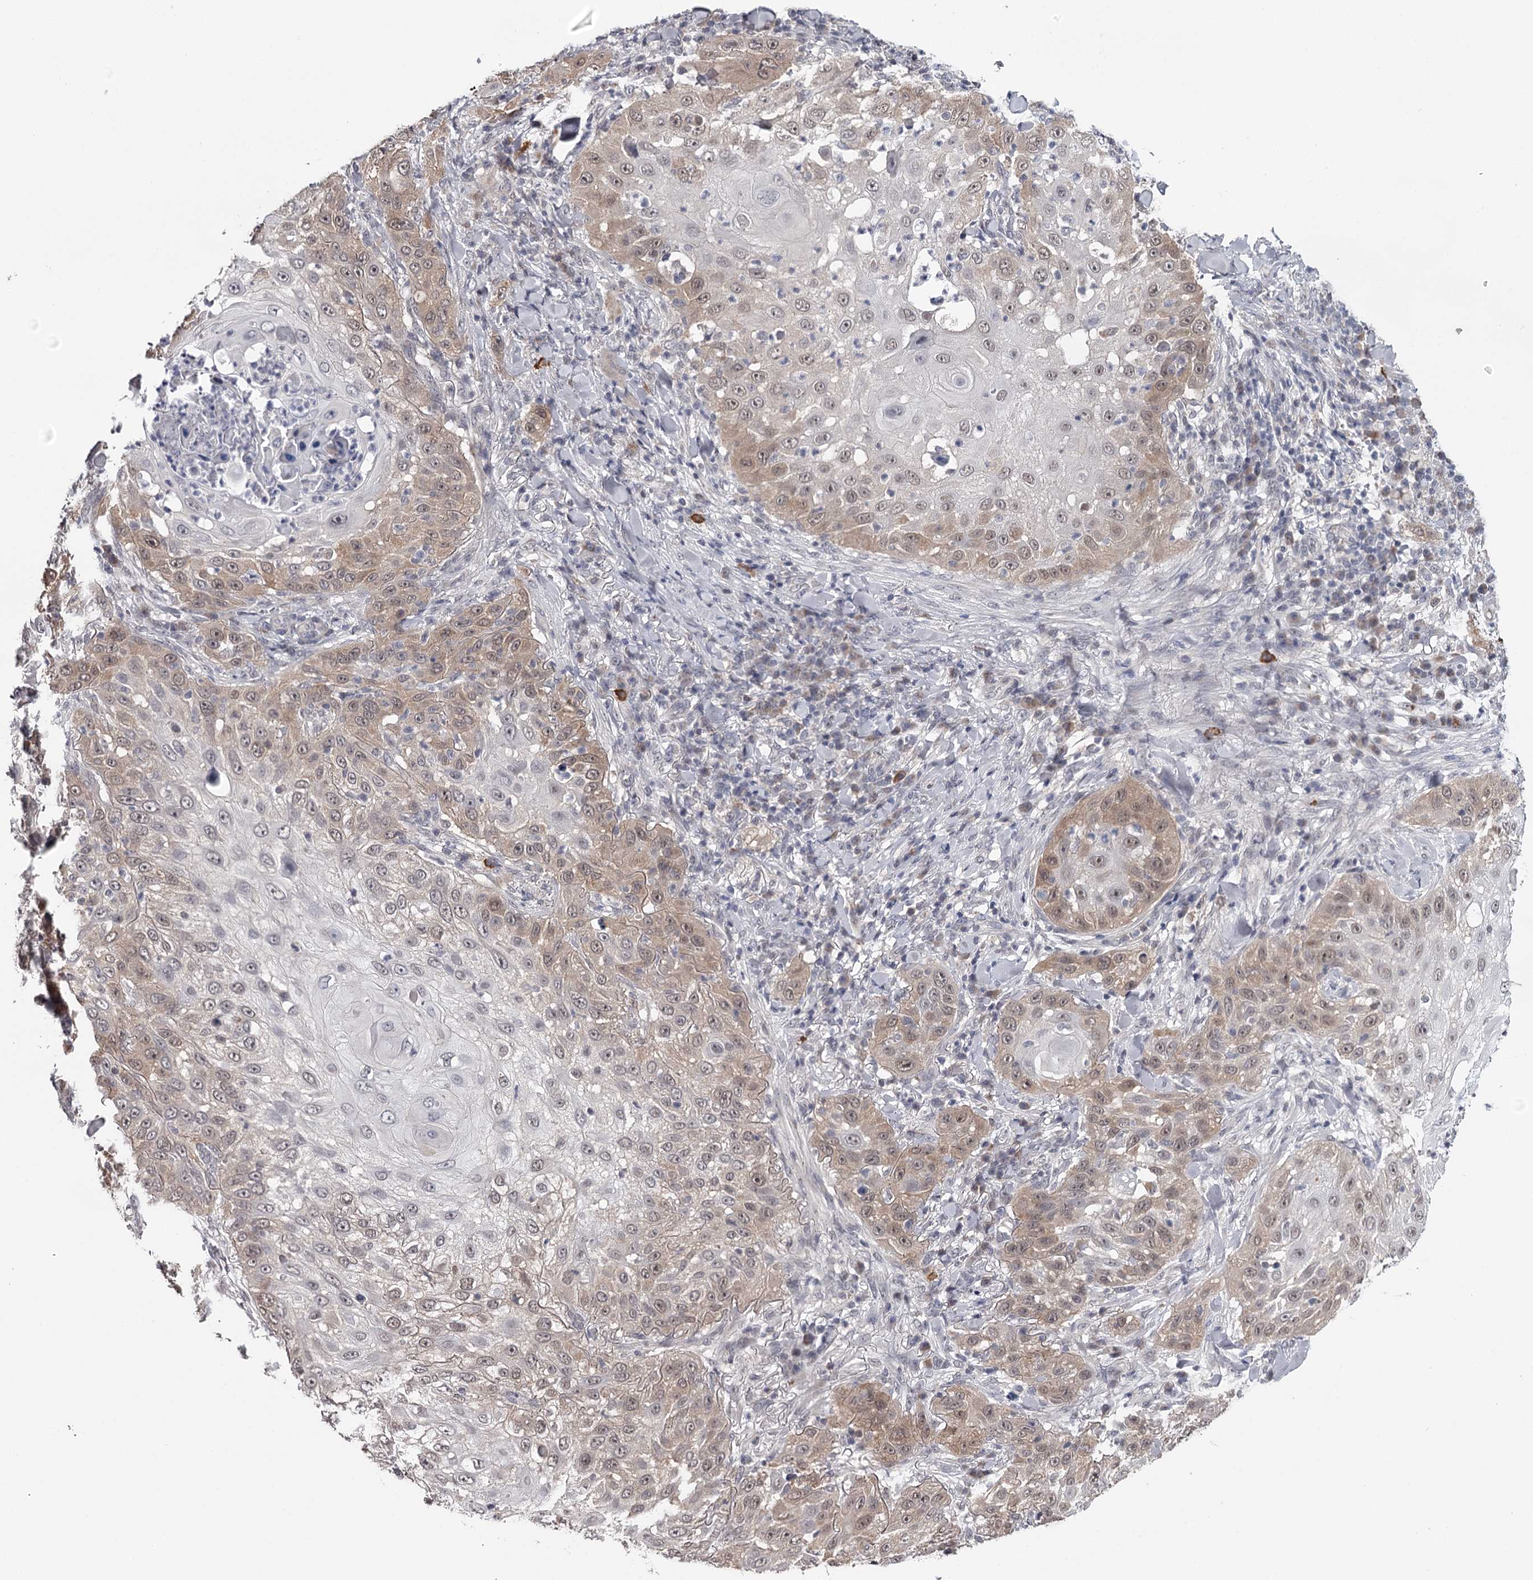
{"staining": {"intensity": "moderate", "quantity": "25%-75%", "location": "cytoplasmic/membranous,nuclear"}, "tissue": "skin cancer", "cell_type": "Tumor cells", "image_type": "cancer", "snomed": [{"axis": "morphology", "description": "Squamous cell carcinoma, NOS"}, {"axis": "topography", "description": "Skin"}], "caption": "High-magnification brightfield microscopy of squamous cell carcinoma (skin) stained with DAB (brown) and counterstained with hematoxylin (blue). tumor cells exhibit moderate cytoplasmic/membranous and nuclear positivity is appreciated in about25%-75% of cells. (Brightfield microscopy of DAB IHC at high magnification).", "gene": "GTSF1", "patient": {"sex": "female", "age": 44}}